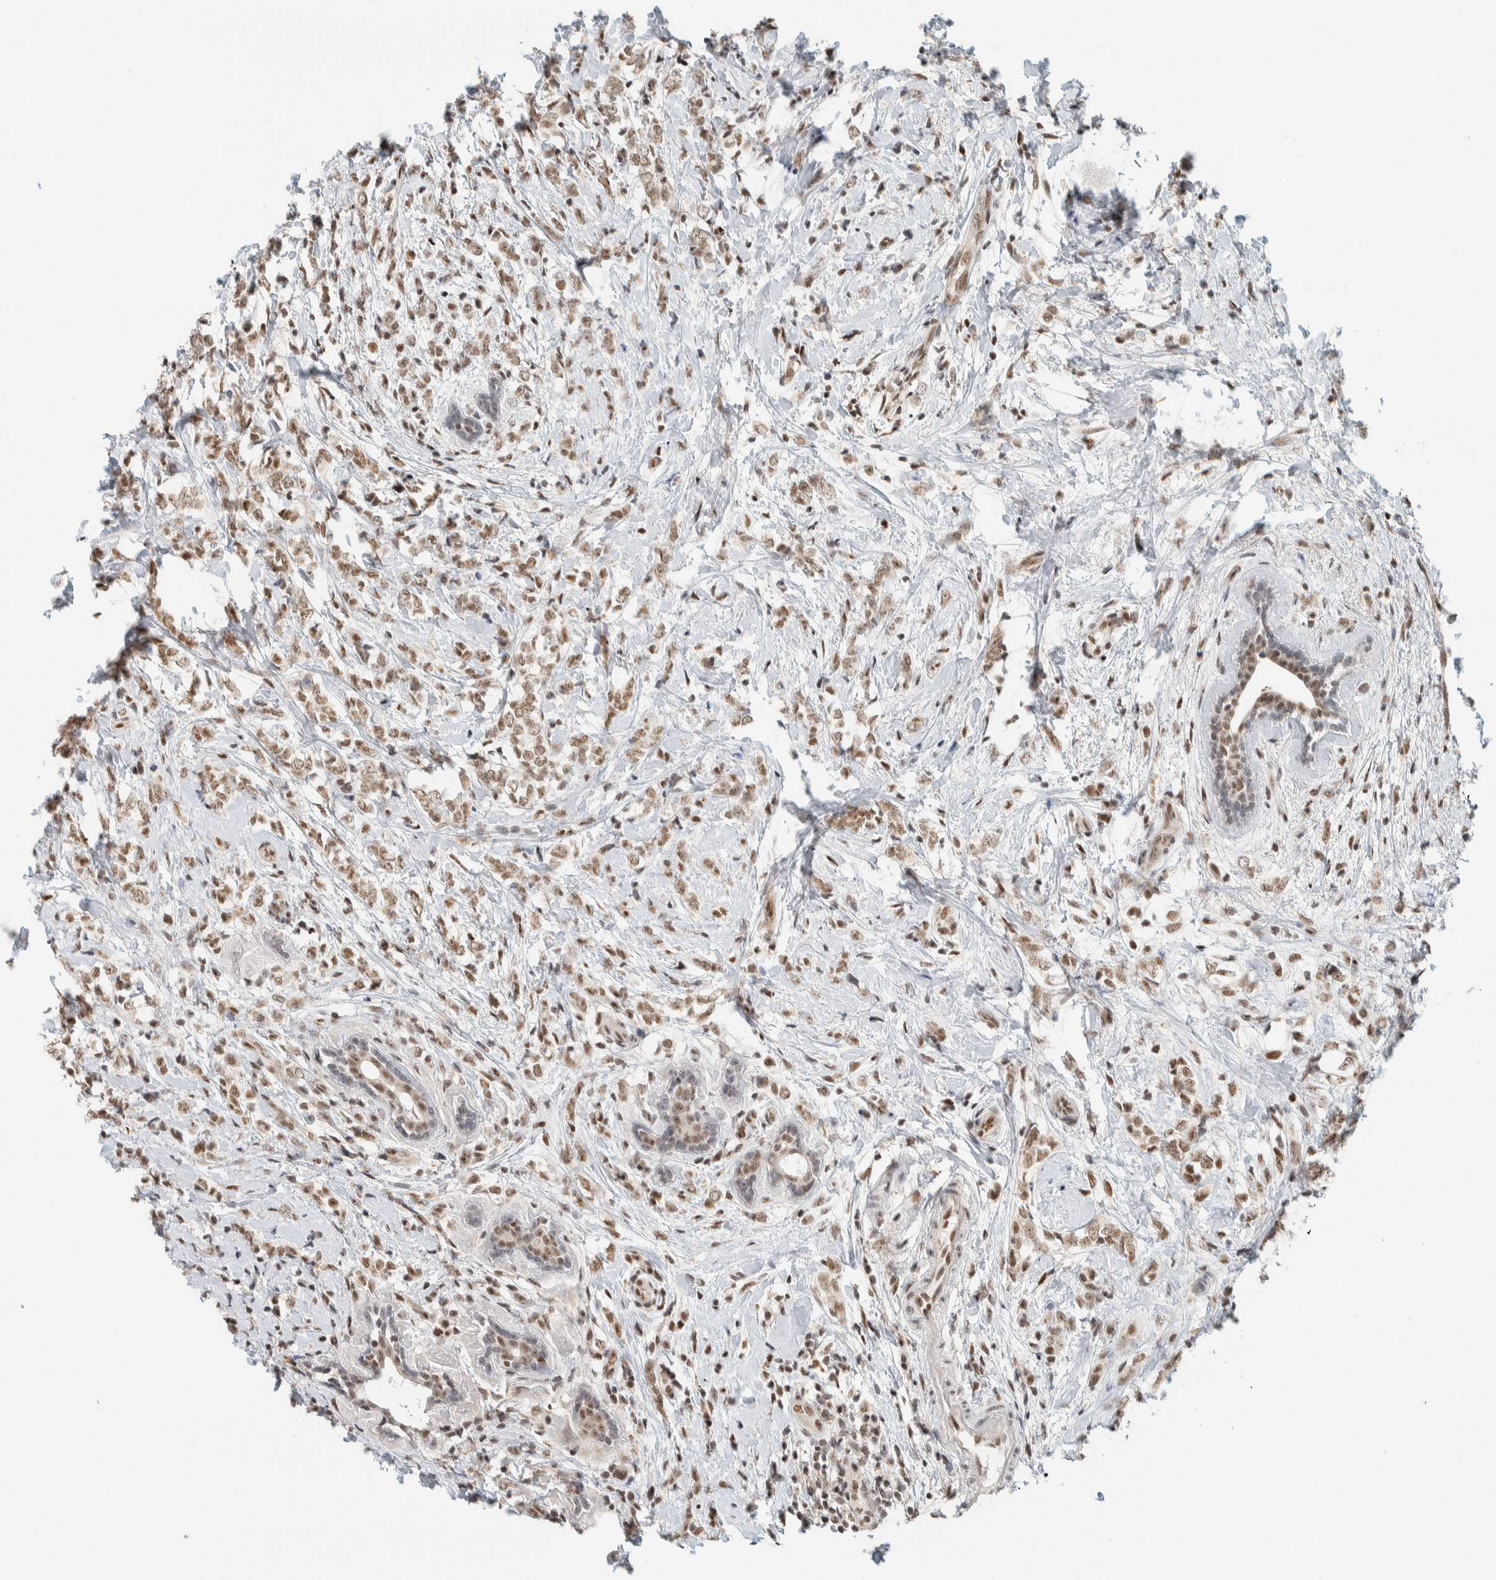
{"staining": {"intensity": "moderate", "quantity": ">75%", "location": "nuclear"}, "tissue": "breast cancer", "cell_type": "Tumor cells", "image_type": "cancer", "snomed": [{"axis": "morphology", "description": "Normal tissue, NOS"}, {"axis": "morphology", "description": "Lobular carcinoma"}, {"axis": "topography", "description": "Breast"}], "caption": "Immunohistochemistry (IHC) micrograph of breast cancer stained for a protein (brown), which exhibits medium levels of moderate nuclear staining in approximately >75% of tumor cells.", "gene": "ZBTB2", "patient": {"sex": "female", "age": 47}}